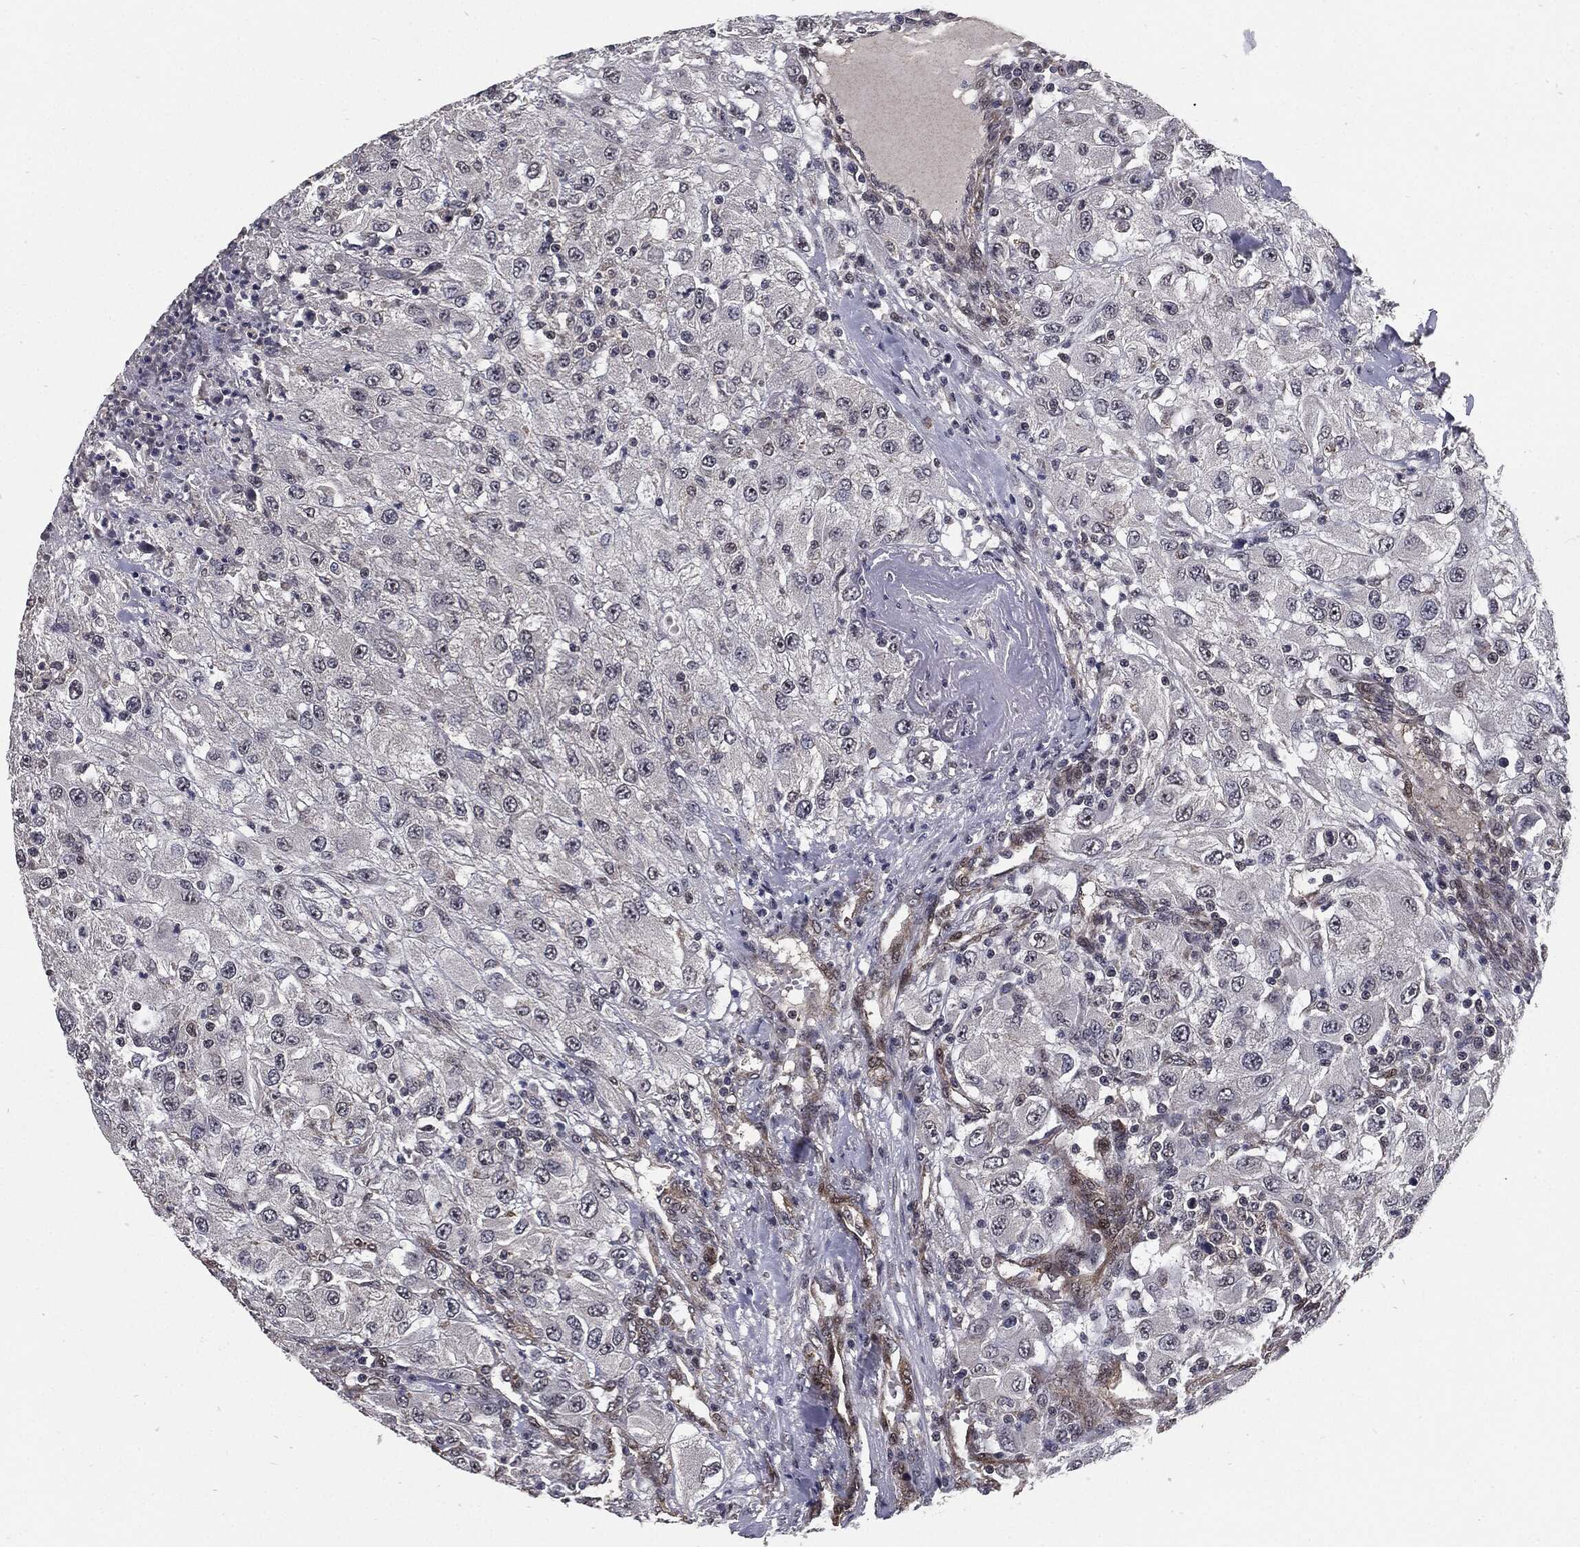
{"staining": {"intensity": "negative", "quantity": "none", "location": "none"}, "tissue": "renal cancer", "cell_type": "Tumor cells", "image_type": "cancer", "snomed": [{"axis": "morphology", "description": "Adenocarcinoma, NOS"}, {"axis": "topography", "description": "Kidney"}], "caption": "Adenocarcinoma (renal) was stained to show a protein in brown. There is no significant staining in tumor cells.", "gene": "PTPA", "patient": {"sex": "female", "age": 67}}